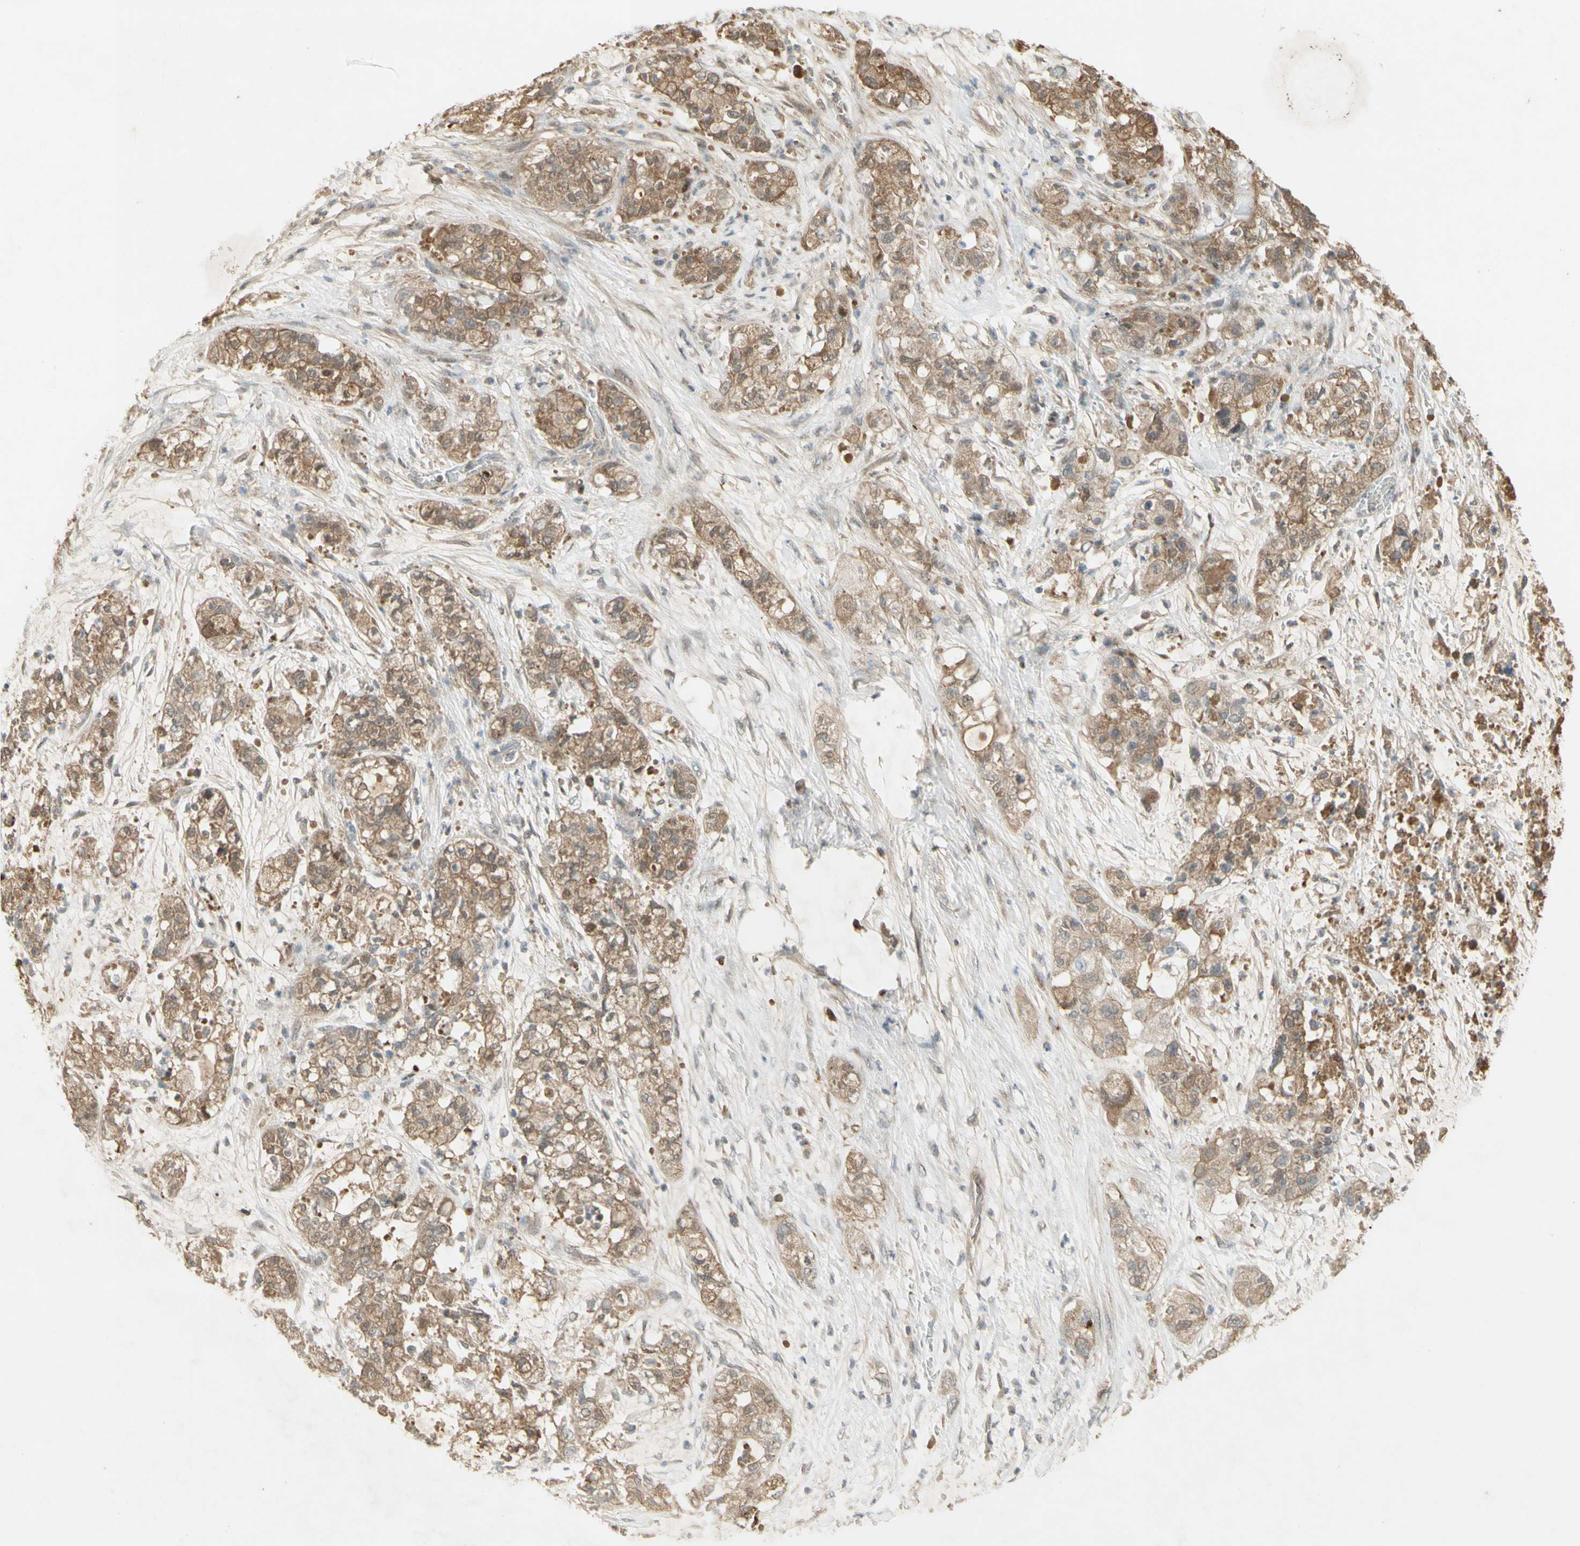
{"staining": {"intensity": "weak", "quantity": ">75%", "location": "cytoplasmic/membranous"}, "tissue": "pancreatic cancer", "cell_type": "Tumor cells", "image_type": "cancer", "snomed": [{"axis": "morphology", "description": "Adenocarcinoma, NOS"}, {"axis": "topography", "description": "Pancreas"}], "caption": "Immunohistochemical staining of pancreatic adenocarcinoma shows weak cytoplasmic/membranous protein staining in about >75% of tumor cells. The staining is performed using DAB brown chromogen to label protein expression. The nuclei are counter-stained blue using hematoxylin.", "gene": "NRG4", "patient": {"sex": "female", "age": 78}}